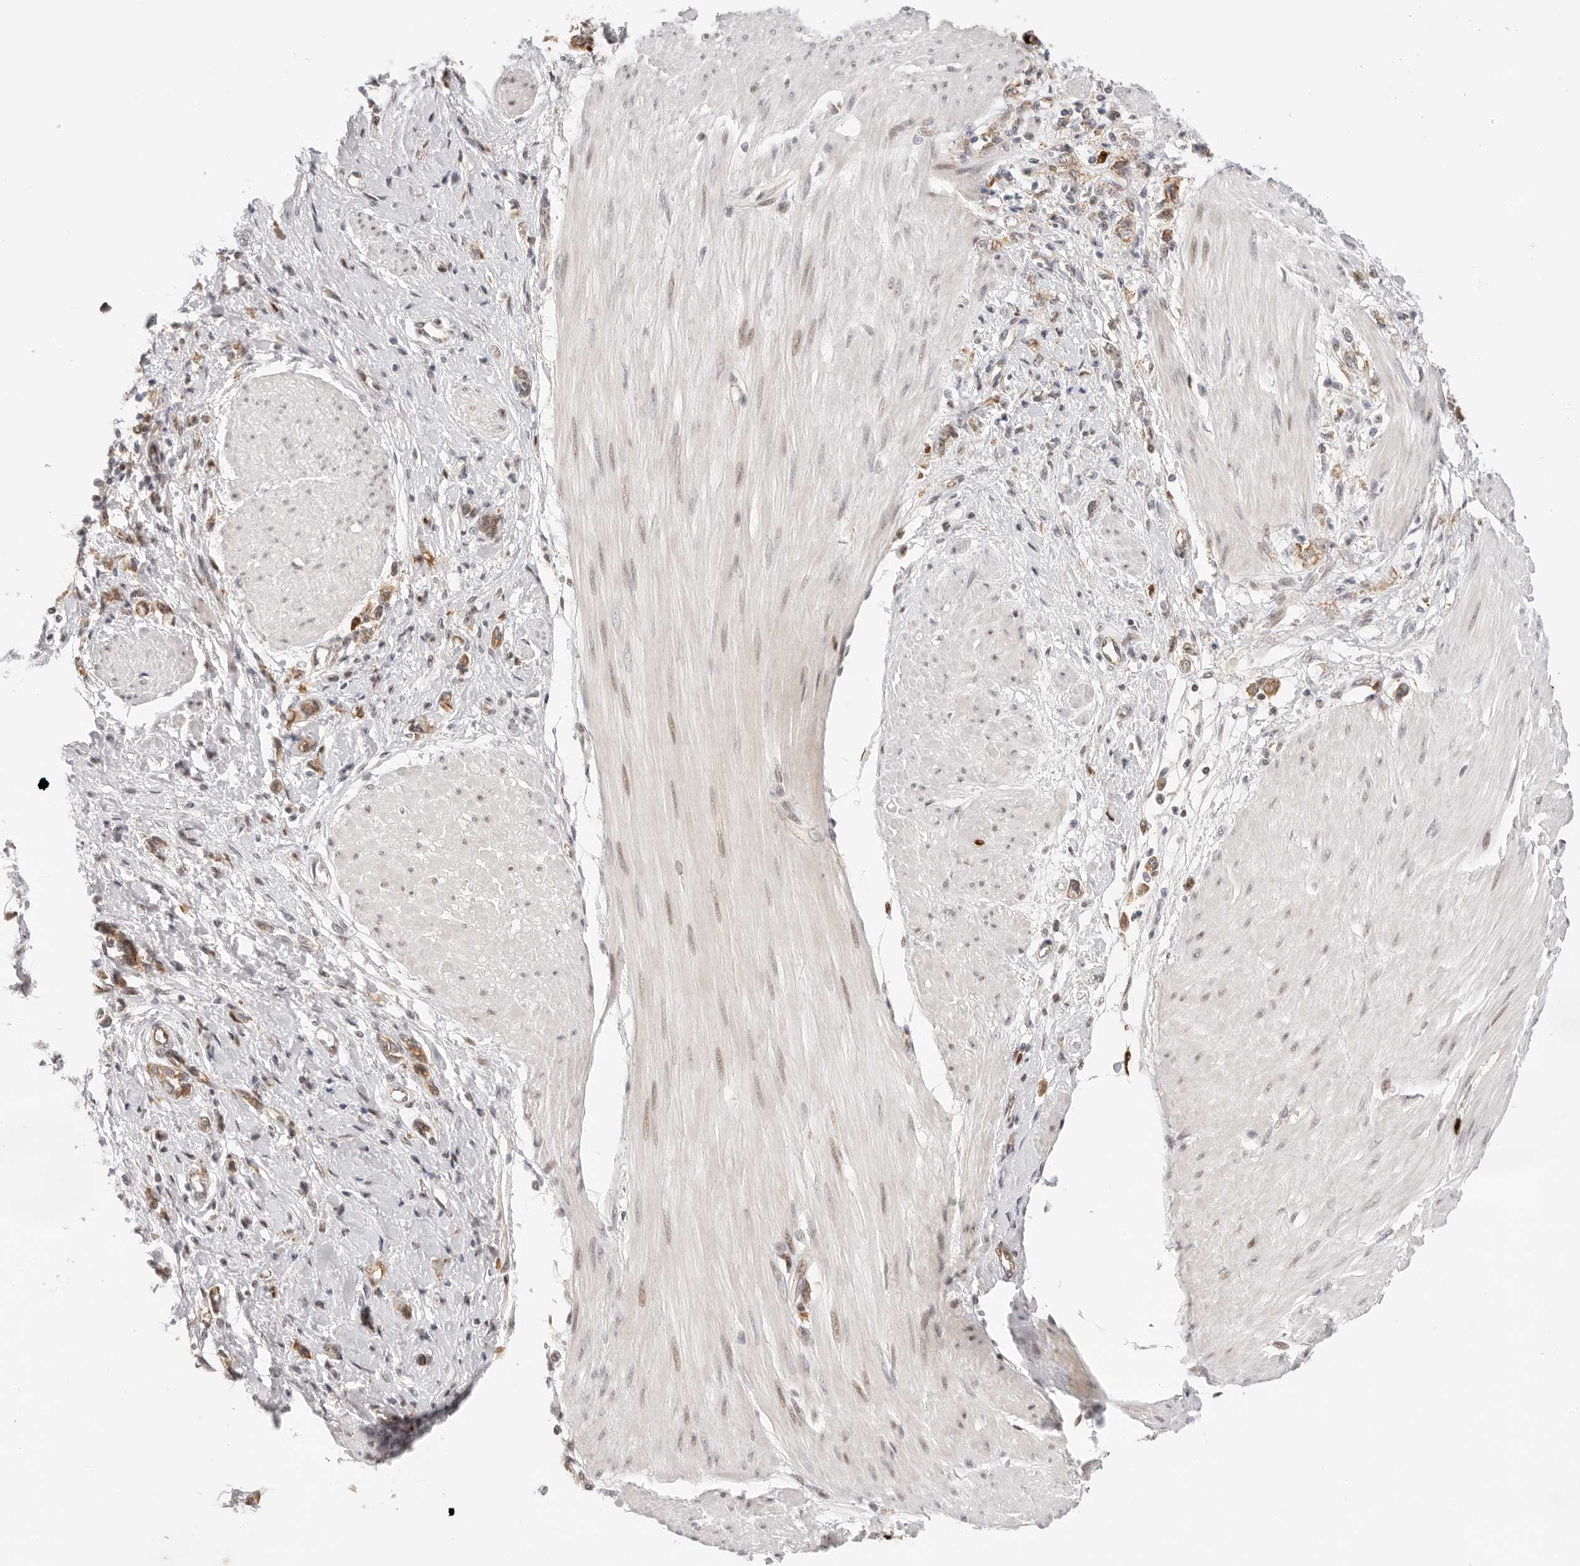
{"staining": {"intensity": "moderate", "quantity": ">75%", "location": "cytoplasmic/membranous"}, "tissue": "stomach cancer", "cell_type": "Tumor cells", "image_type": "cancer", "snomed": [{"axis": "morphology", "description": "Adenocarcinoma, NOS"}, {"axis": "topography", "description": "Stomach"}], "caption": "Protein expression analysis of adenocarcinoma (stomach) exhibits moderate cytoplasmic/membranous positivity in about >75% of tumor cells.", "gene": "AFDN", "patient": {"sex": "female", "age": 76}}